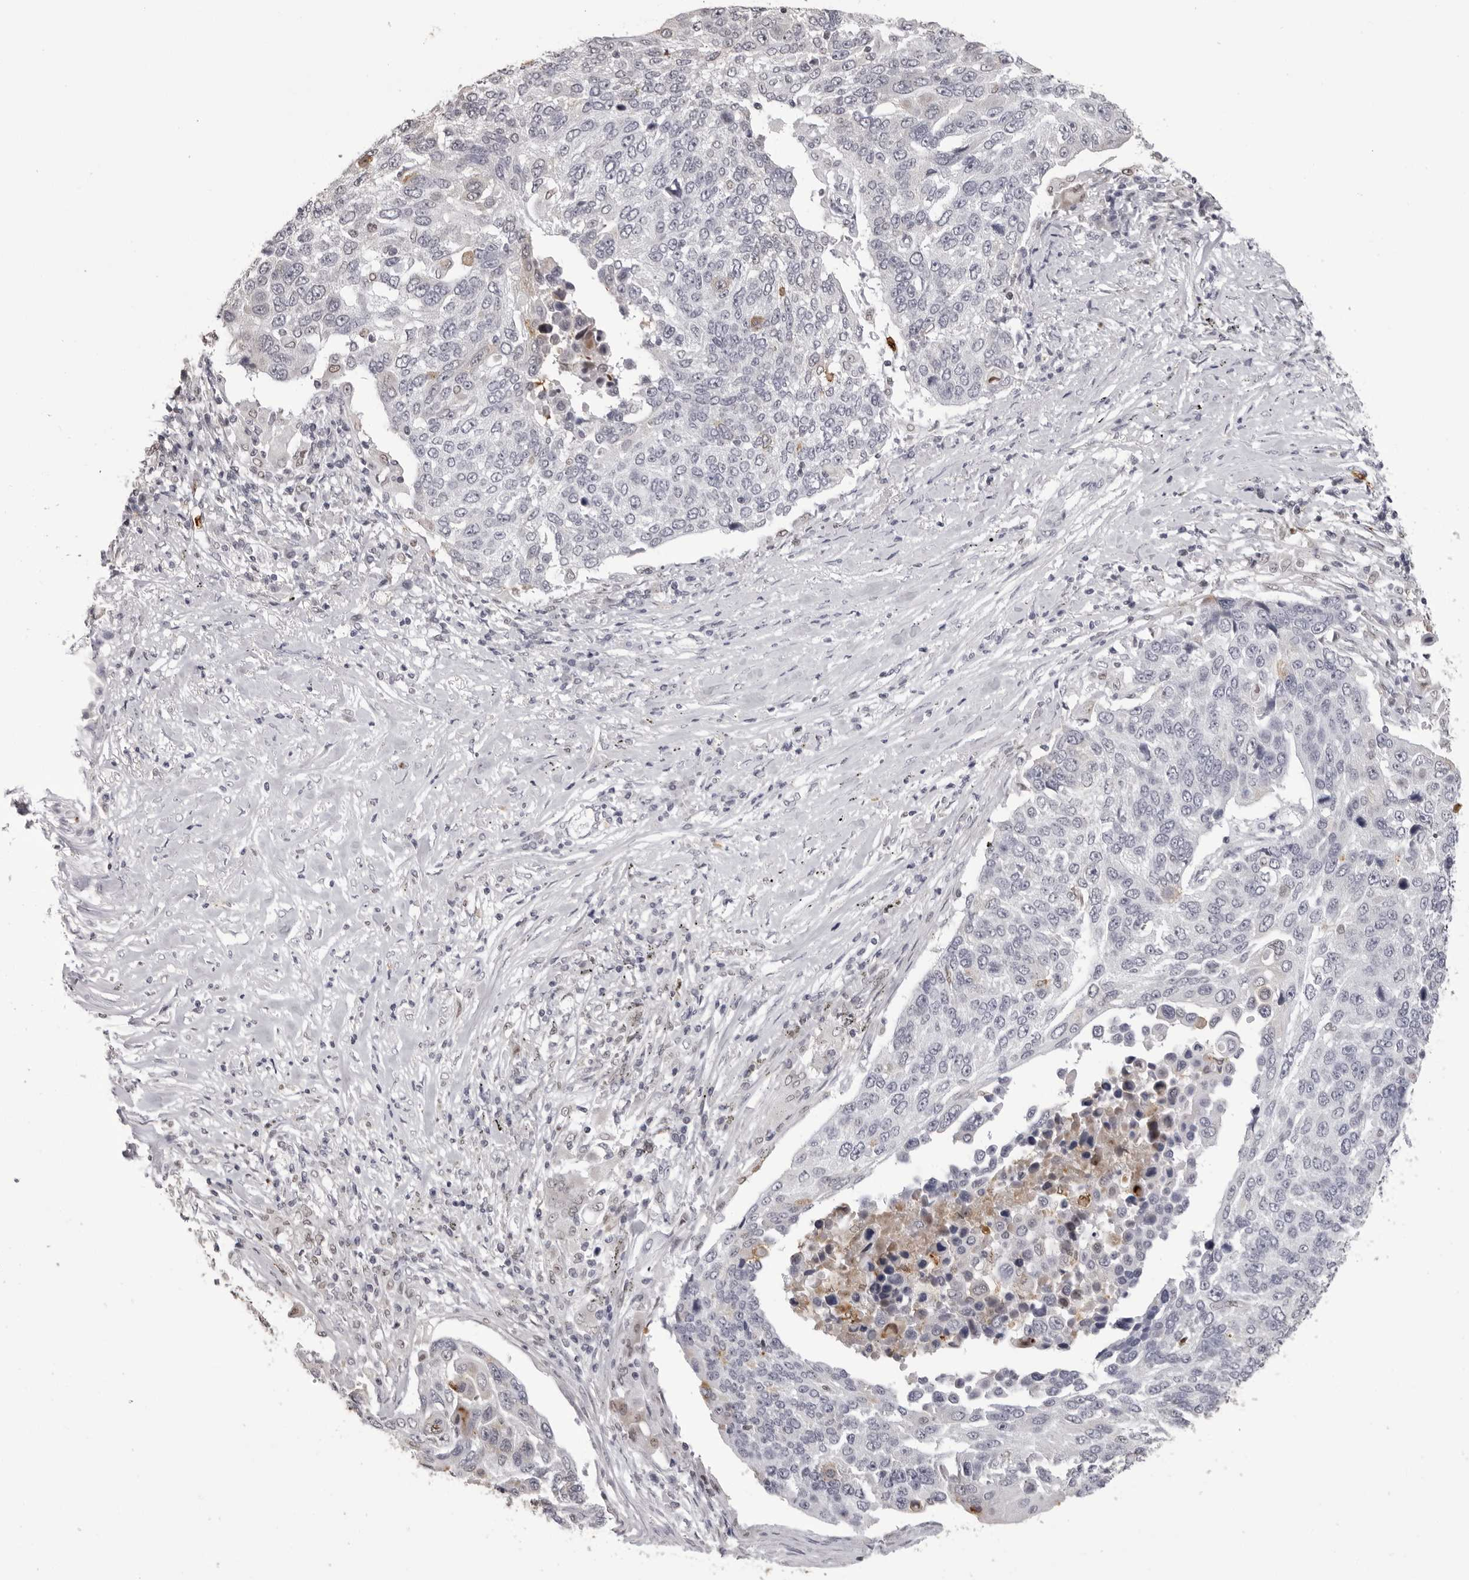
{"staining": {"intensity": "negative", "quantity": "none", "location": "none"}, "tissue": "lung cancer", "cell_type": "Tumor cells", "image_type": "cancer", "snomed": [{"axis": "morphology", "description": "Squamous cell carcinoma, NOS"}, {"axis": "topography", "description": "Lung"}], "caption": "DAB immunohistochemical staining of human lung squamous cell carcinoma exhibits no significant staining in tumor cells. The staining is performed using DAB (3,3'-diaminobenzidine) brown chromogen with nuclei counter-stained in using hematoxylin.", "gene": "IL31", "patient": {"sex": "male", "age": 66}}